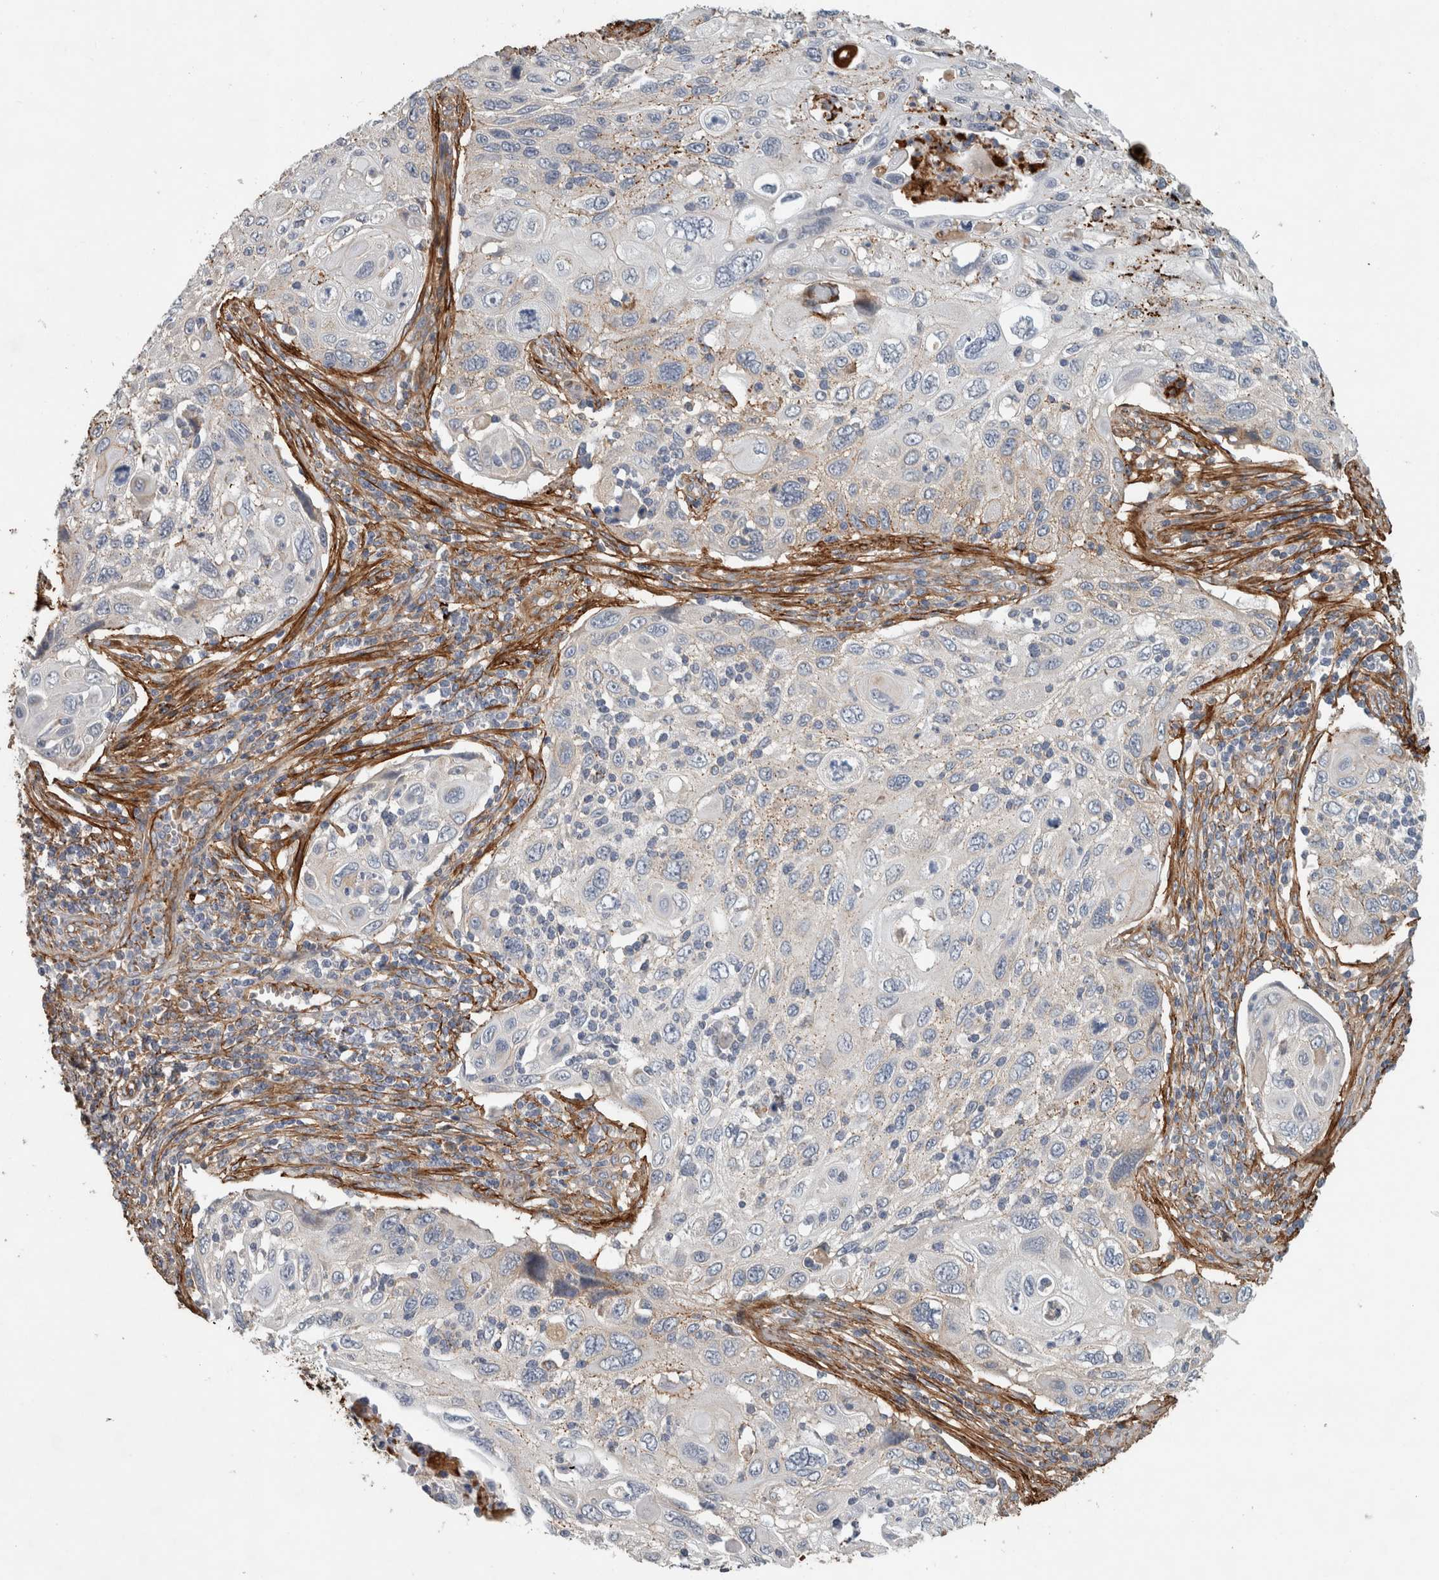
{"staining": {"intensity": "weak", "quantity": "25%-75%", "location": "cytoplasmic/membranous"}, "tissue": "cervical cancer", "cell_type": "Tumor cells", "image_type": "cancer", "snomed": [{"axis": "morphology", "description": "Squamous cell carcinoma, NOS"}, {"axis": "topography", "description": "Cervix"}], "caption": "Immunohistochemical staining of human cervical cancer displays weak cytoplasmic/membranous protein expression in about 25%-75% of tumor cells.", "gene": "FN1", "patient": {"sex": "female", "age": 70}}